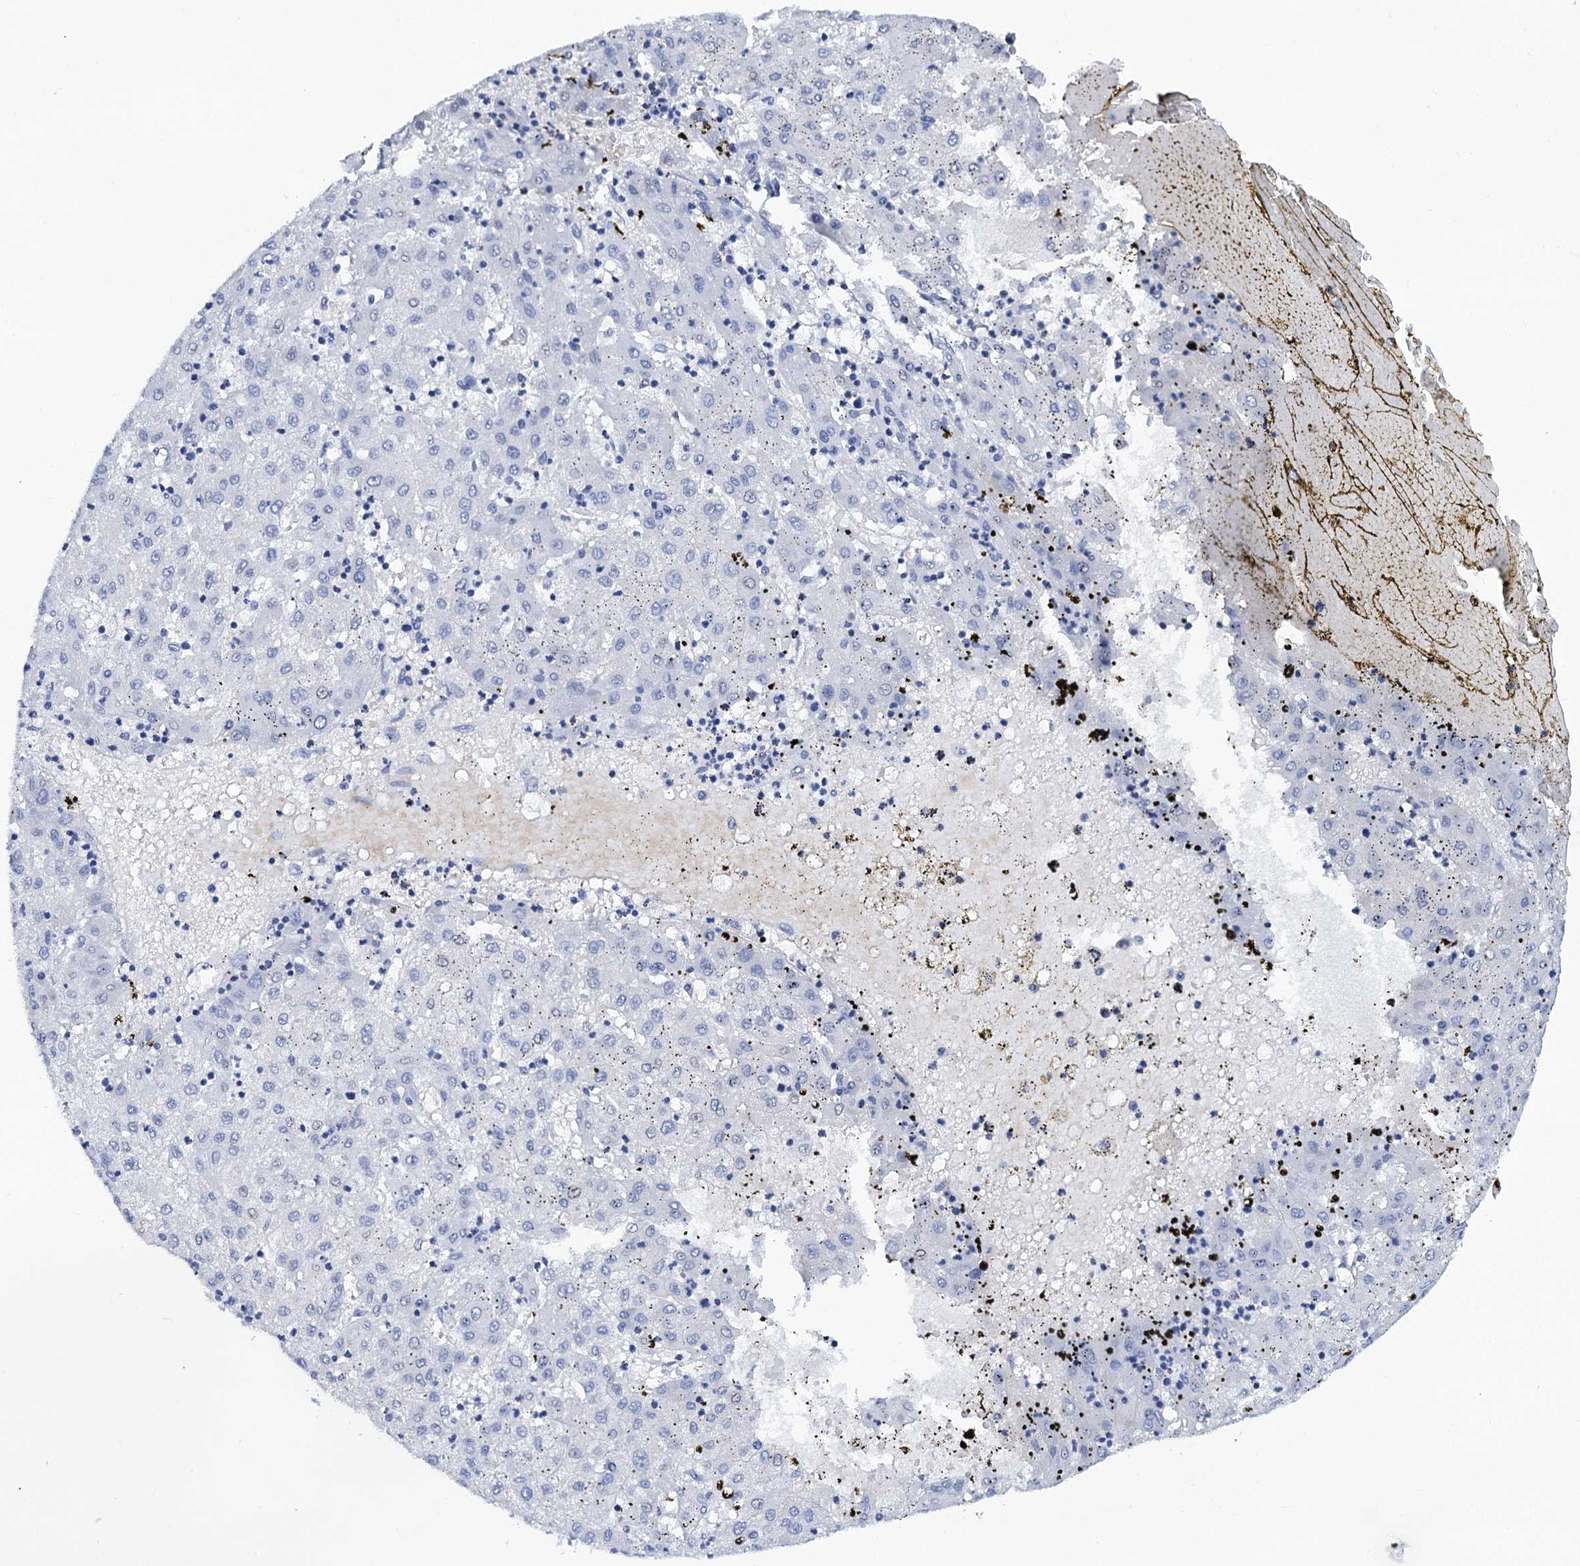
{"staining": {"intensity": "negative", "quantity": "none", "location": "none"}, "tissue": "liver cancer", "cell_type": "Tumor cells", "image_type": "cancer", "snomed": [{"axis": "morphology", "description": "Carcinoma, Hepatocellular, NOS"}, {"axis": "topography", "description": "Liver"}], "caption": "DAB immunohistochemical staining of liver hepatocellular carcinoma displays no significant staining in tumor cells.", "gene": "LYPD3", "patient": {"sex": "male", "age": 72}}